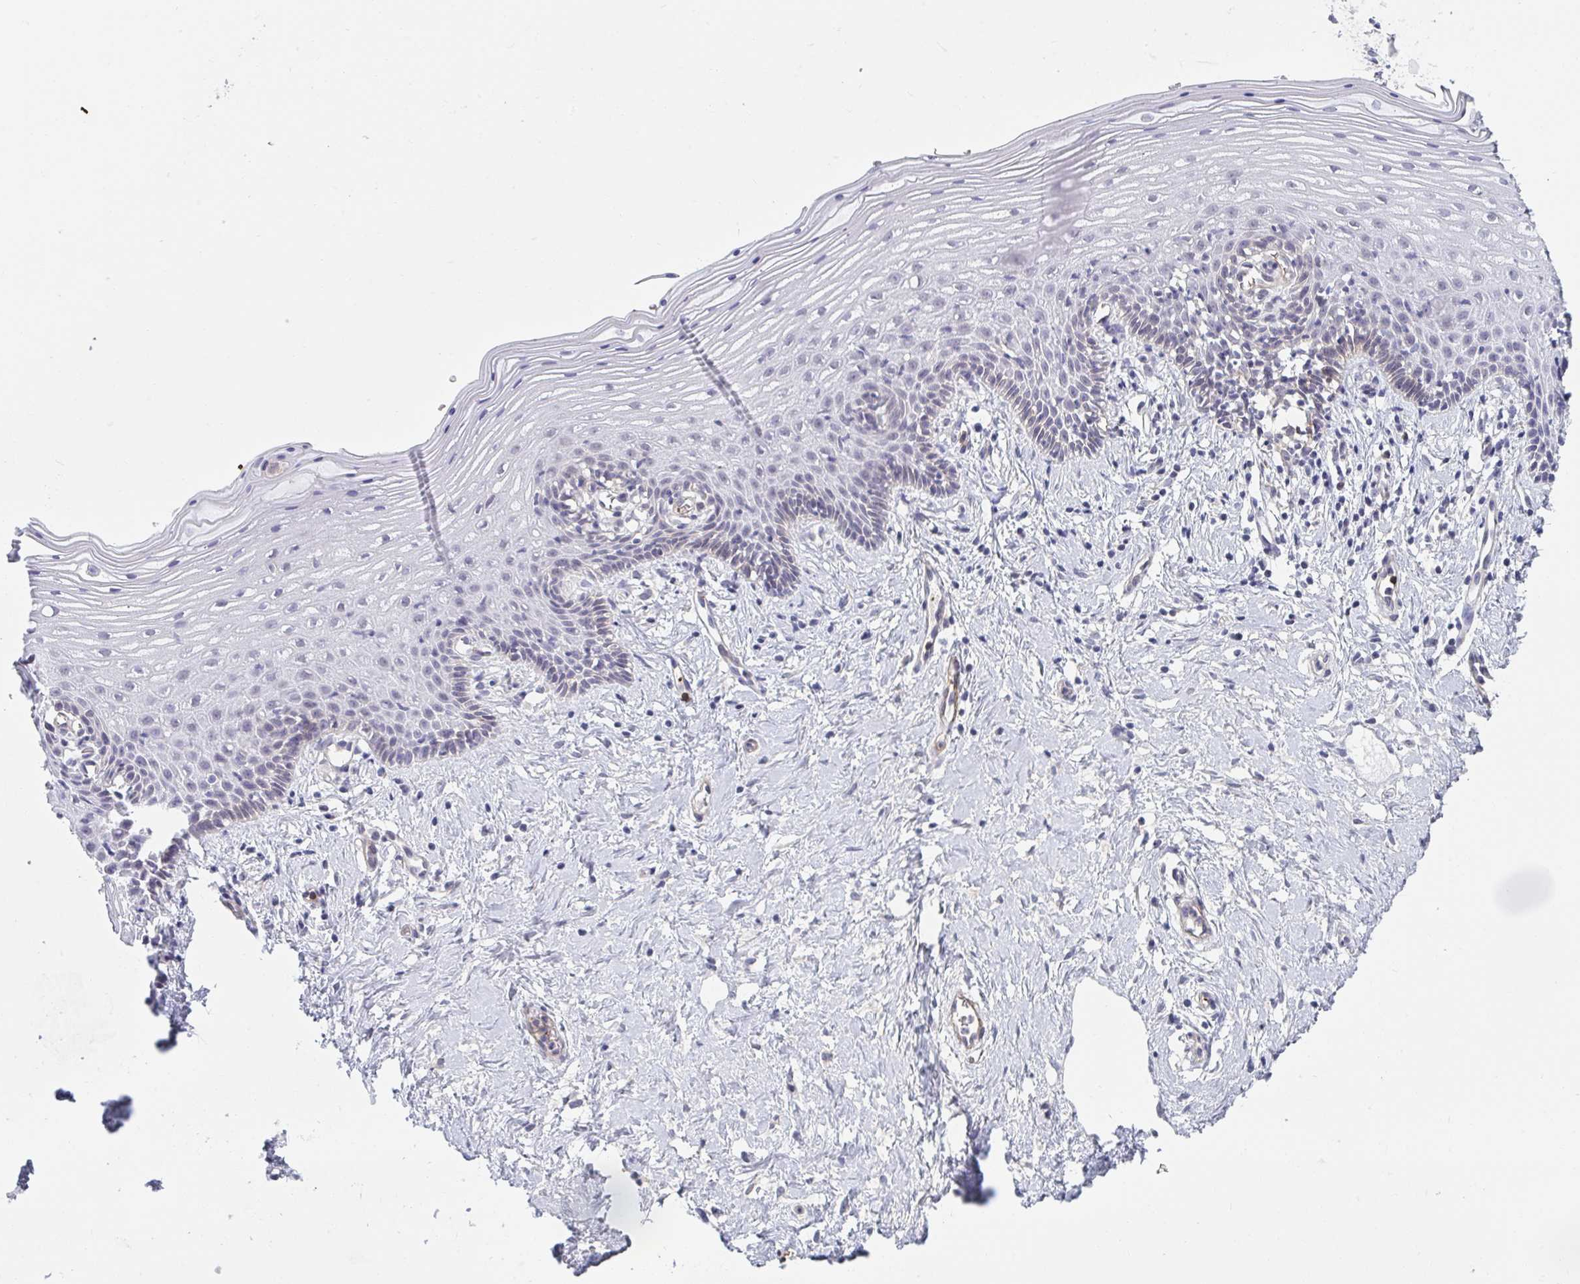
{"staining": {"intensity": "moderate", "quantity": "<25%", "location": "cytoplasmic/membranous"}, "tissue": "vagina", "cell_type": "Squamous epithelial cells", "image_type": "normal", "snomed": [{"axis": "morphology", "description": "Normal tissue, NOS"}, {"axis": "topography", "description": "Vagina"}], "caption": "High-magnification brightfield microscopy of unremarkable vagina stained with DAB (brown) and counterstained with hematoxylin (blue). squamous epithelial cells exhibit moderate cytoplasmic/membranous expression is seen in approximately<25% of cells.", "gene": "NEURL4", "patient": {"sex": "female", "age": 42}}